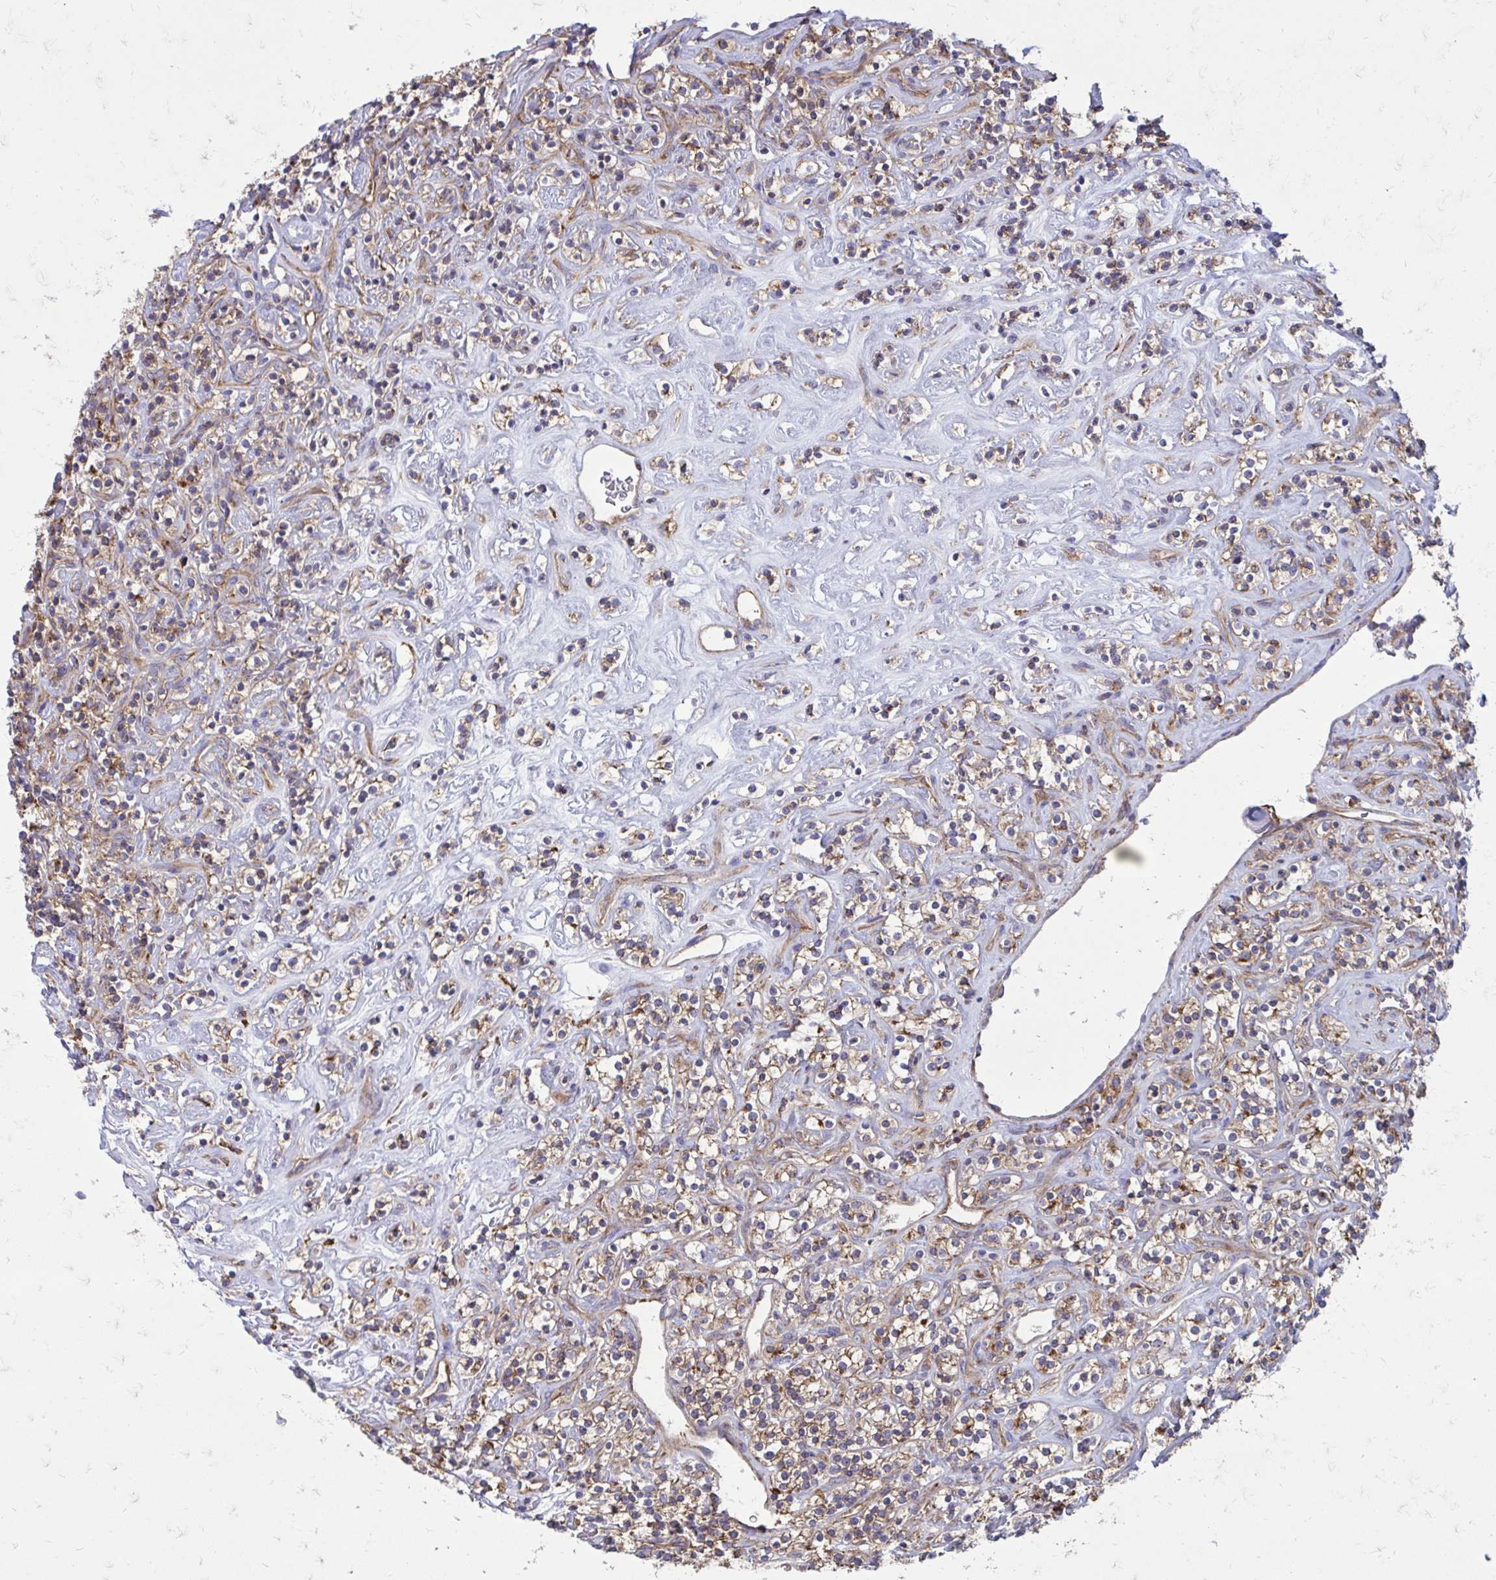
{"staining": {"intensity": "moderate", "quantity": "25%-75%", "location": "cytoplasmic/membranous"}, "tissue": "renal cancer", "cell_type": "Tumor cells", "image_type": "cancer", "snomed": [{"axis": "morphology", "description": "Adenocarcinoma, NOS"}, {"axis": "topography", "description": "Kidney"}], "caption": "IHC (DAB (3,3'-diaminobenzidine)) staining of renal adenocarcinoma displays moderate cytoplasmic/membranous protein positivity in about 25%-75% of tumor cells.", "gene": "CLTA", "patient": {"sex": "male", "age": 77}}